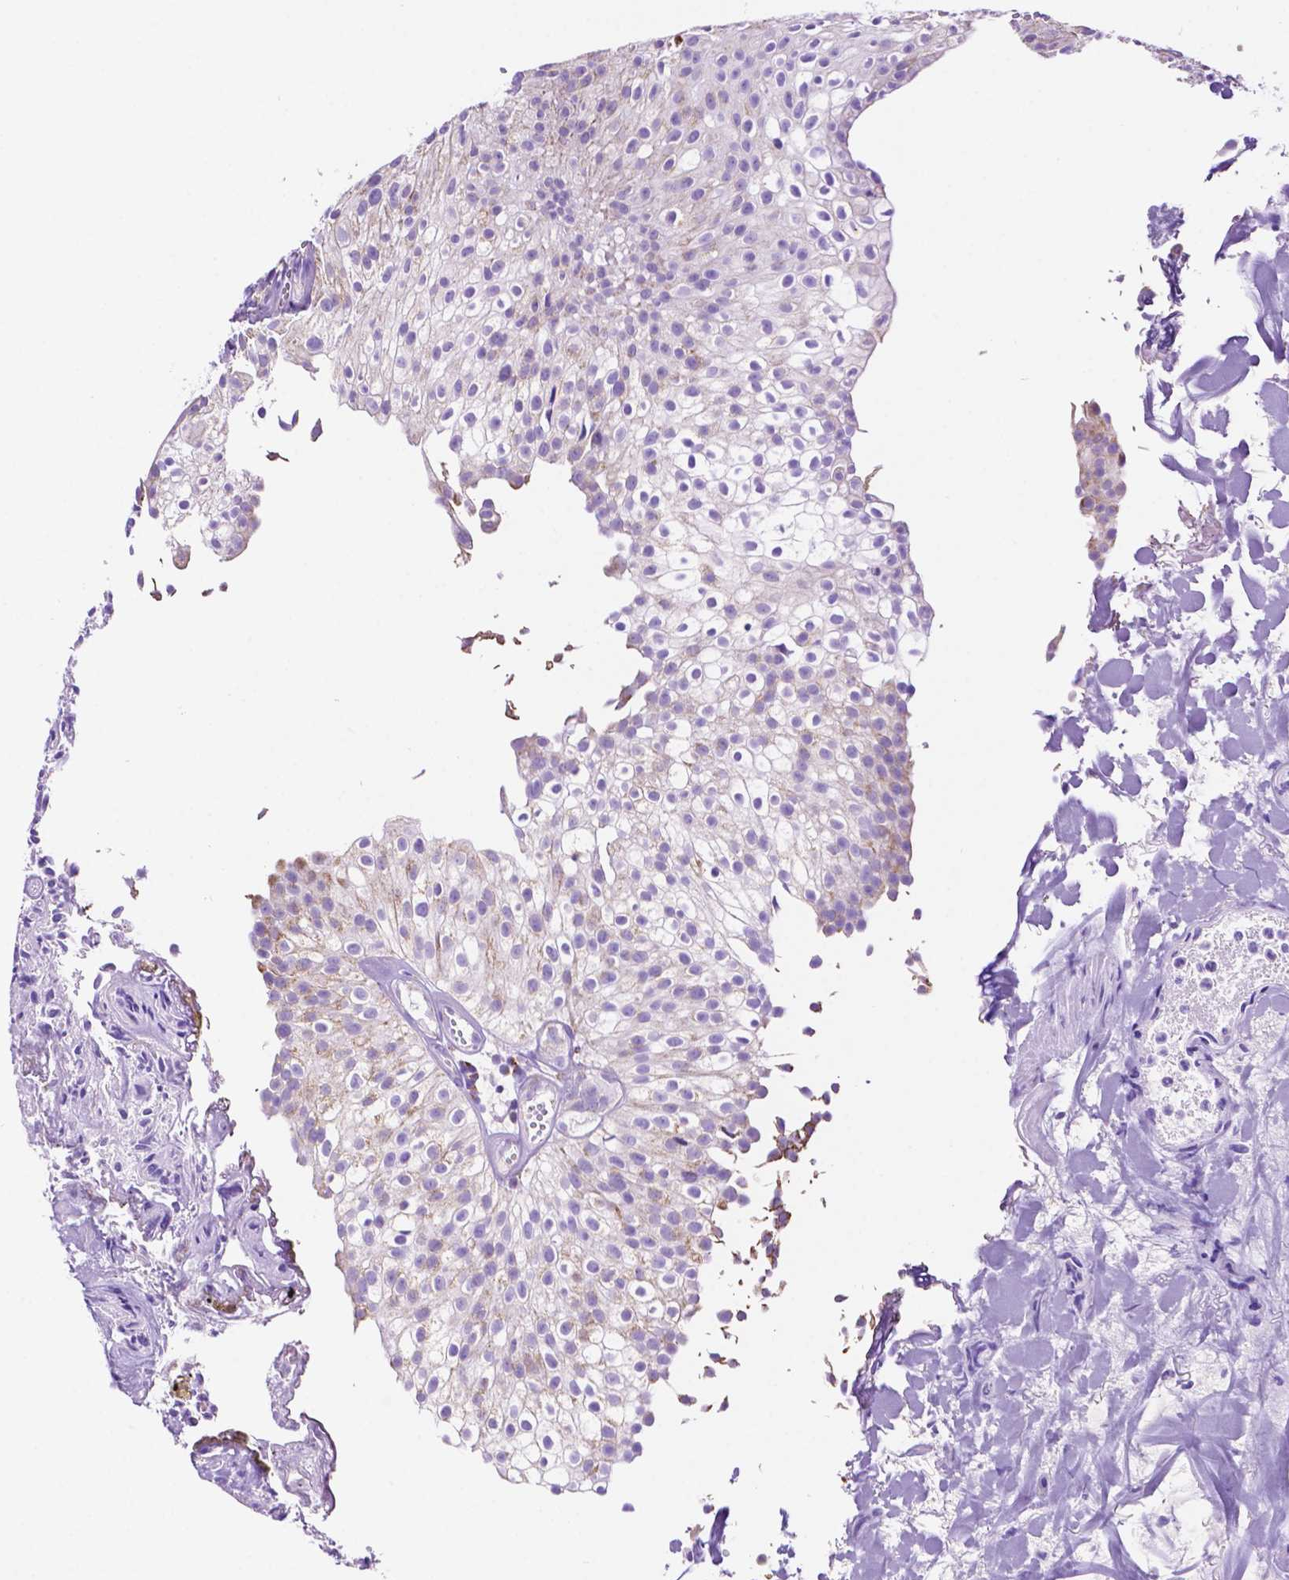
{"staining": {"intensity": "weak", "quantity": "25%-75%", "location": "cytoplasmic/membranous"}, "tissue": "urothelial cancer", "cell_type": "Tumor cells", "image_type": "cancer", "snomed": [{"axis": "morphology", "description": "Urothelial carcinoma, Low grade"}, {"axis": "topography", "description": "Urinary bladder"}], "caption": "Immunohistochemical staining of human low-grade urothelial carcinoma reveals weak cytoplasmic/membranous protein expression in about 25%-75% of tumor cells.", "gene": "GDPD5", "patient": {"sex": "male", "age": 70}}